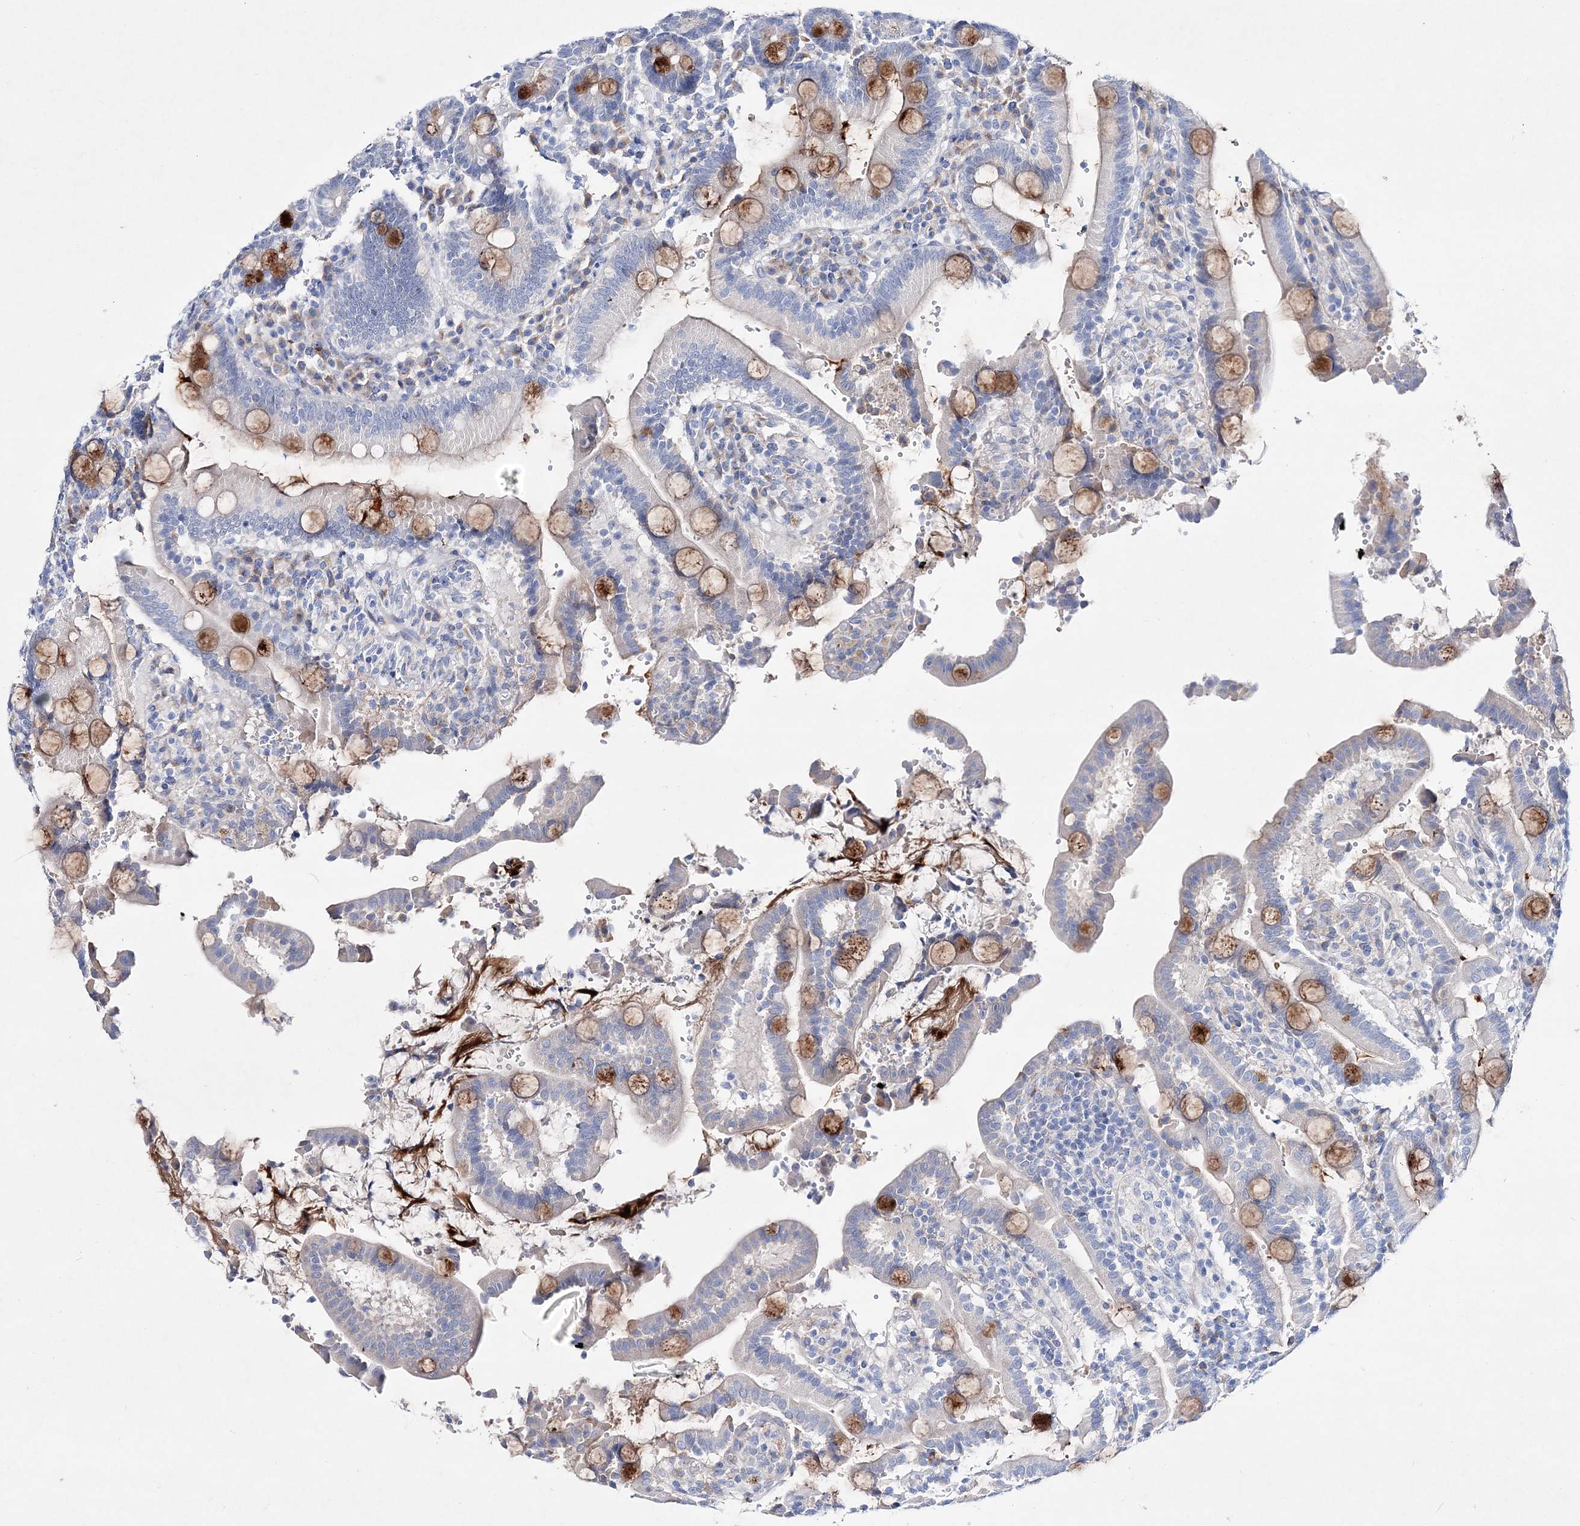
{"staining": {"intensity": "moderate", "quantity": "25%-75%", "location": "cytoplasmic/membranous"}, "tissue": "duodenum", "cell_type": "Glandular cells", "image_type": "normal", "snomed": [{"axis": "morphology", "description": "Normal tissue, NOS"}, {"axis": "topography", "description": "Small intestine, NOS"}], "caption": "Human duodenum stained for a protein (brown) reveals moderate cytoplasmic/membranous positive positivity in approximately 25%-75% of glandular cells.", "gene": "SPINK7", "patient": {"sex": "female", "age": 71}}